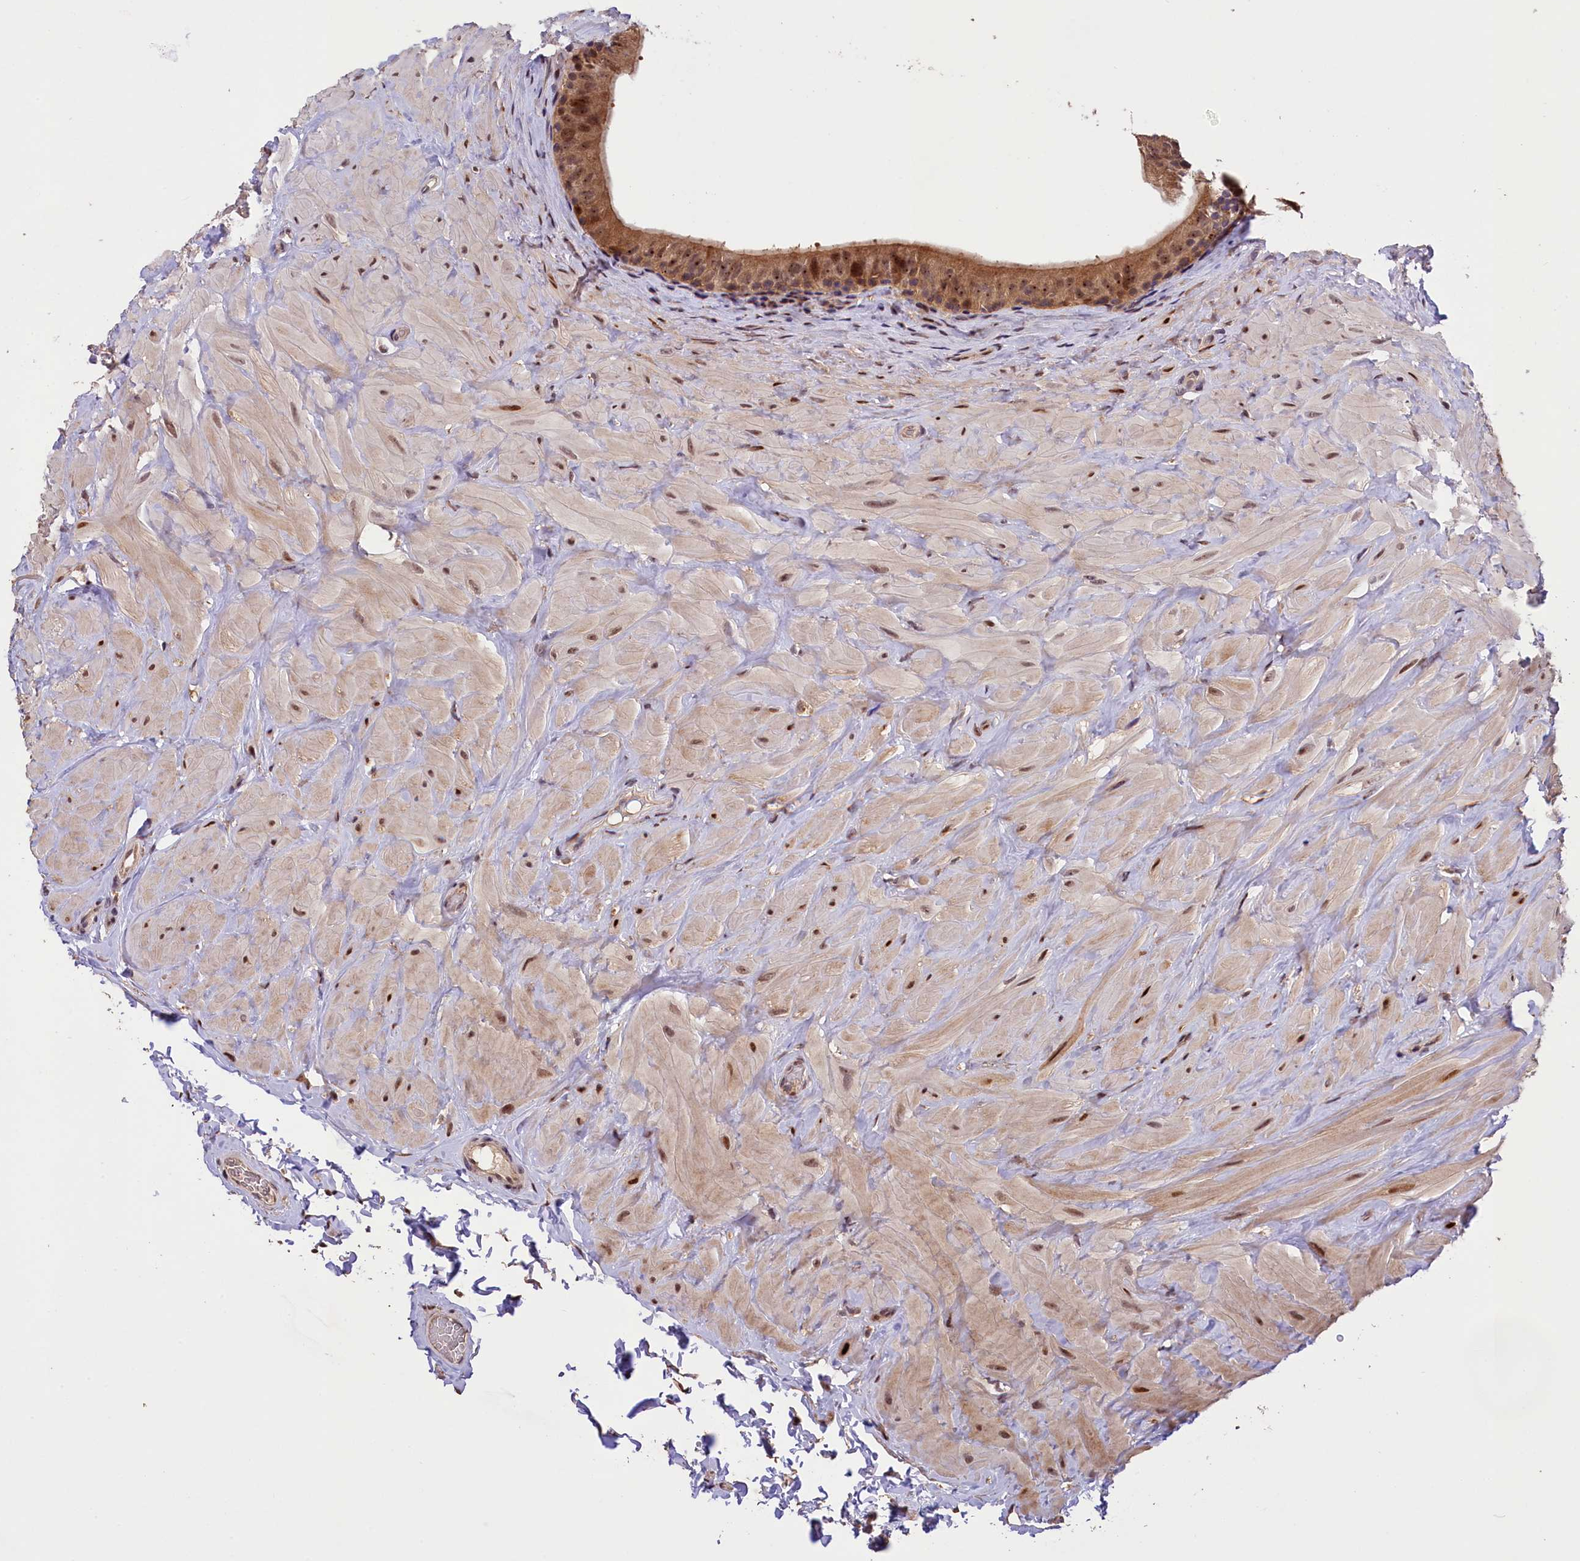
{"staining": {"intensity": "moderate", "quantity": "25%-75%", "location": "cytoplasmic/membranous,nuclear"}, "tissue": "epididymis", "cell_type": "Glandular cells", "image_type": "normal", "snomed": [{"axis": "morphology", "description": "Normal tissue, NOS"}, {"axis": "topography", "description": "Soft tissue"}, {"axis": "topography", "description": "Vascular tissue"}, {"axis": "topography", "description": "Epididymis"}], "caption": "A photomicrograph of epididymis stained for a protein shows moderate cytoplasmic/membranous,nuclear brown staining in glandular cells. (IHC, brightfield microscopy, high magnification).", "gene": "PHAF1", "patient": {"sex": "male", "age": 49}}